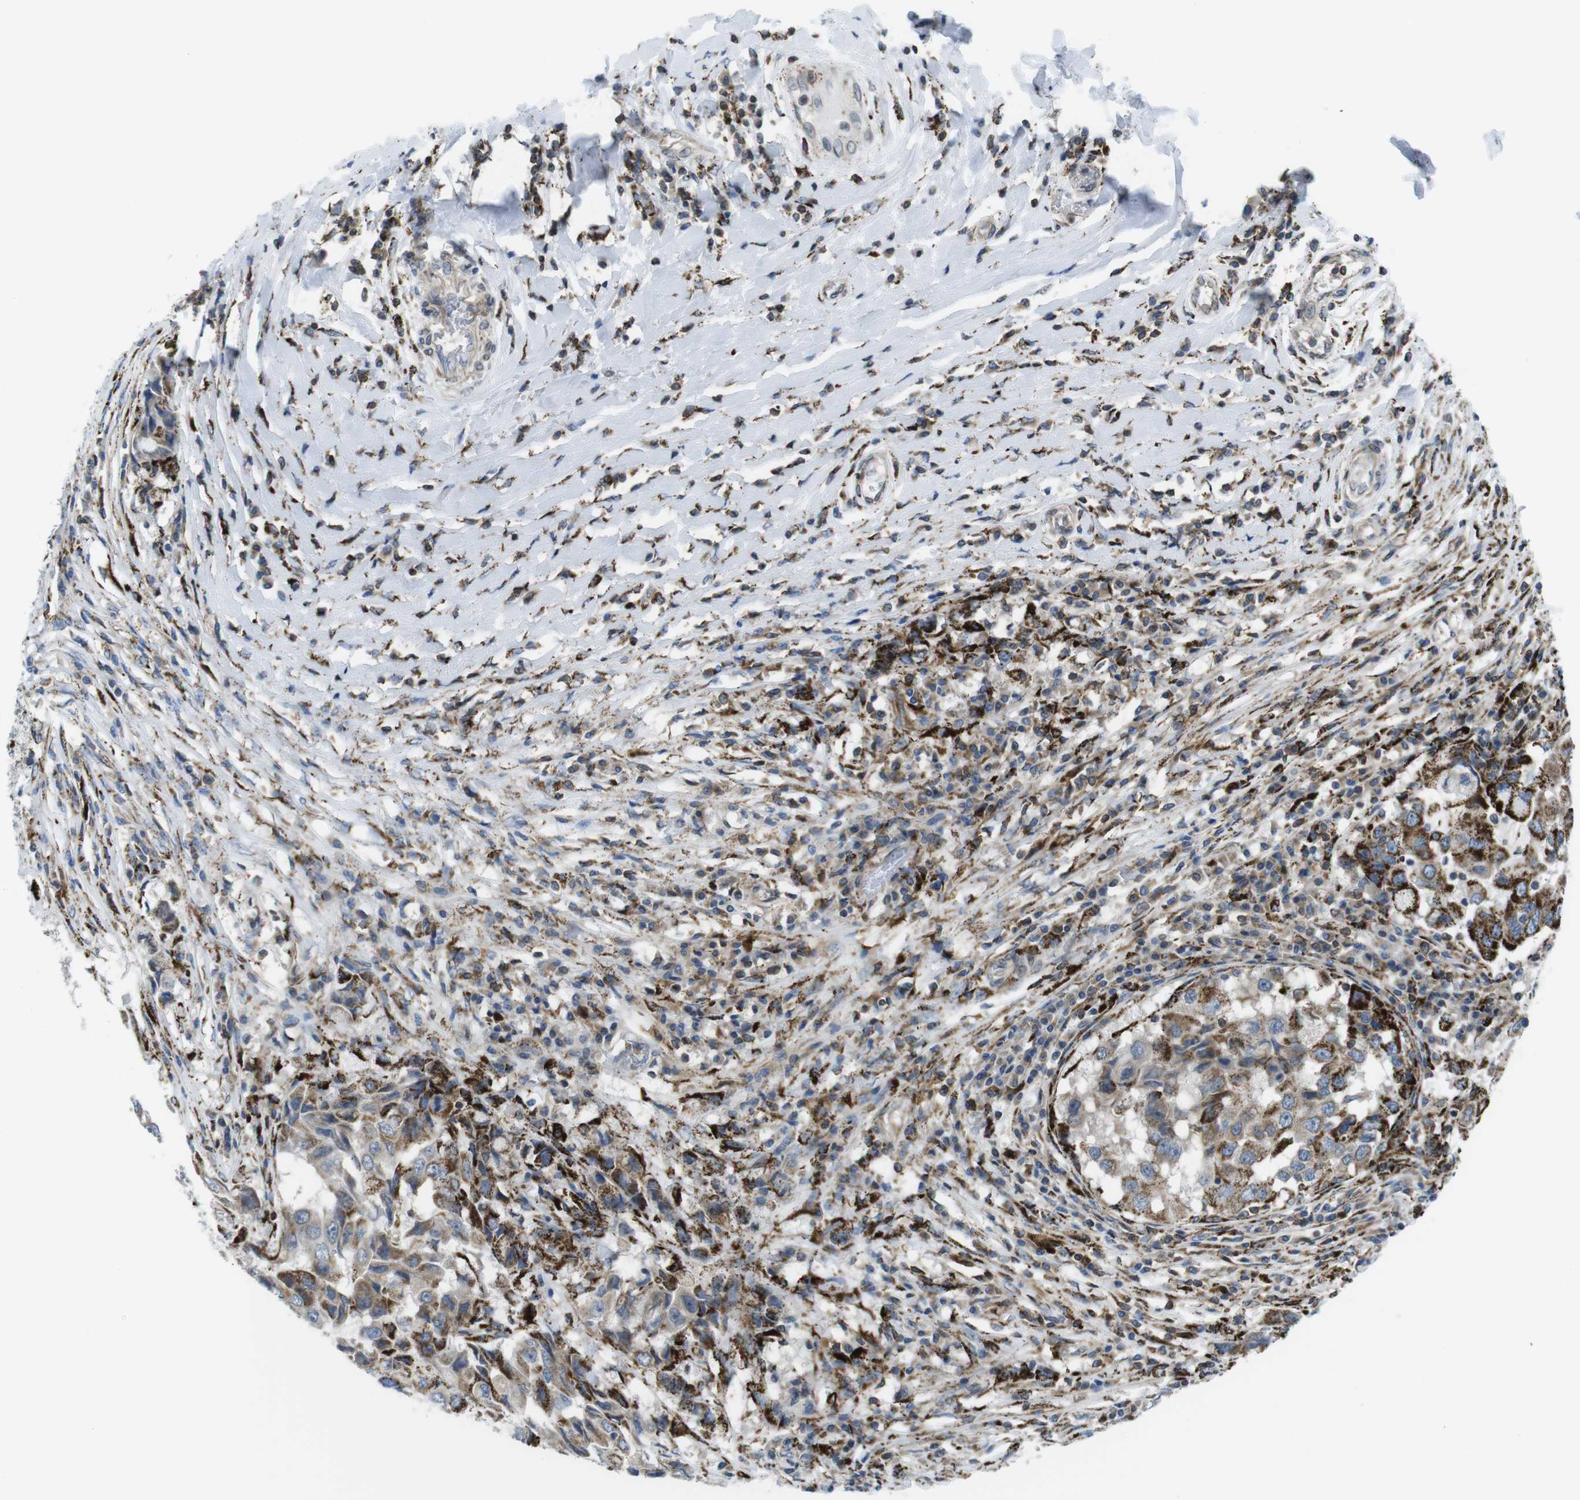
{"staining": {"intensity": "moderate", "quantity": "<25%", "location": "cytoplasmic/membranous"}, "tissue": "breast cancer", "cell_type": "Tumor cells", "image_type": "cancer", "snomed": [{"axis": "morphology", "description": "Duct carcinoma"}, {"axis": "topography", "description": "Breast"}], "caption": "Immunohistochemistry micrograph of human breast invasive ductal carcinoma stained for a protein (brown), which exhibits low levels of moderate cytoplasmic/membranous positivity in approximately <25% of tumor cells.", "gene": "KCNE3", "patient": {"sex": "female", "age": 27}}